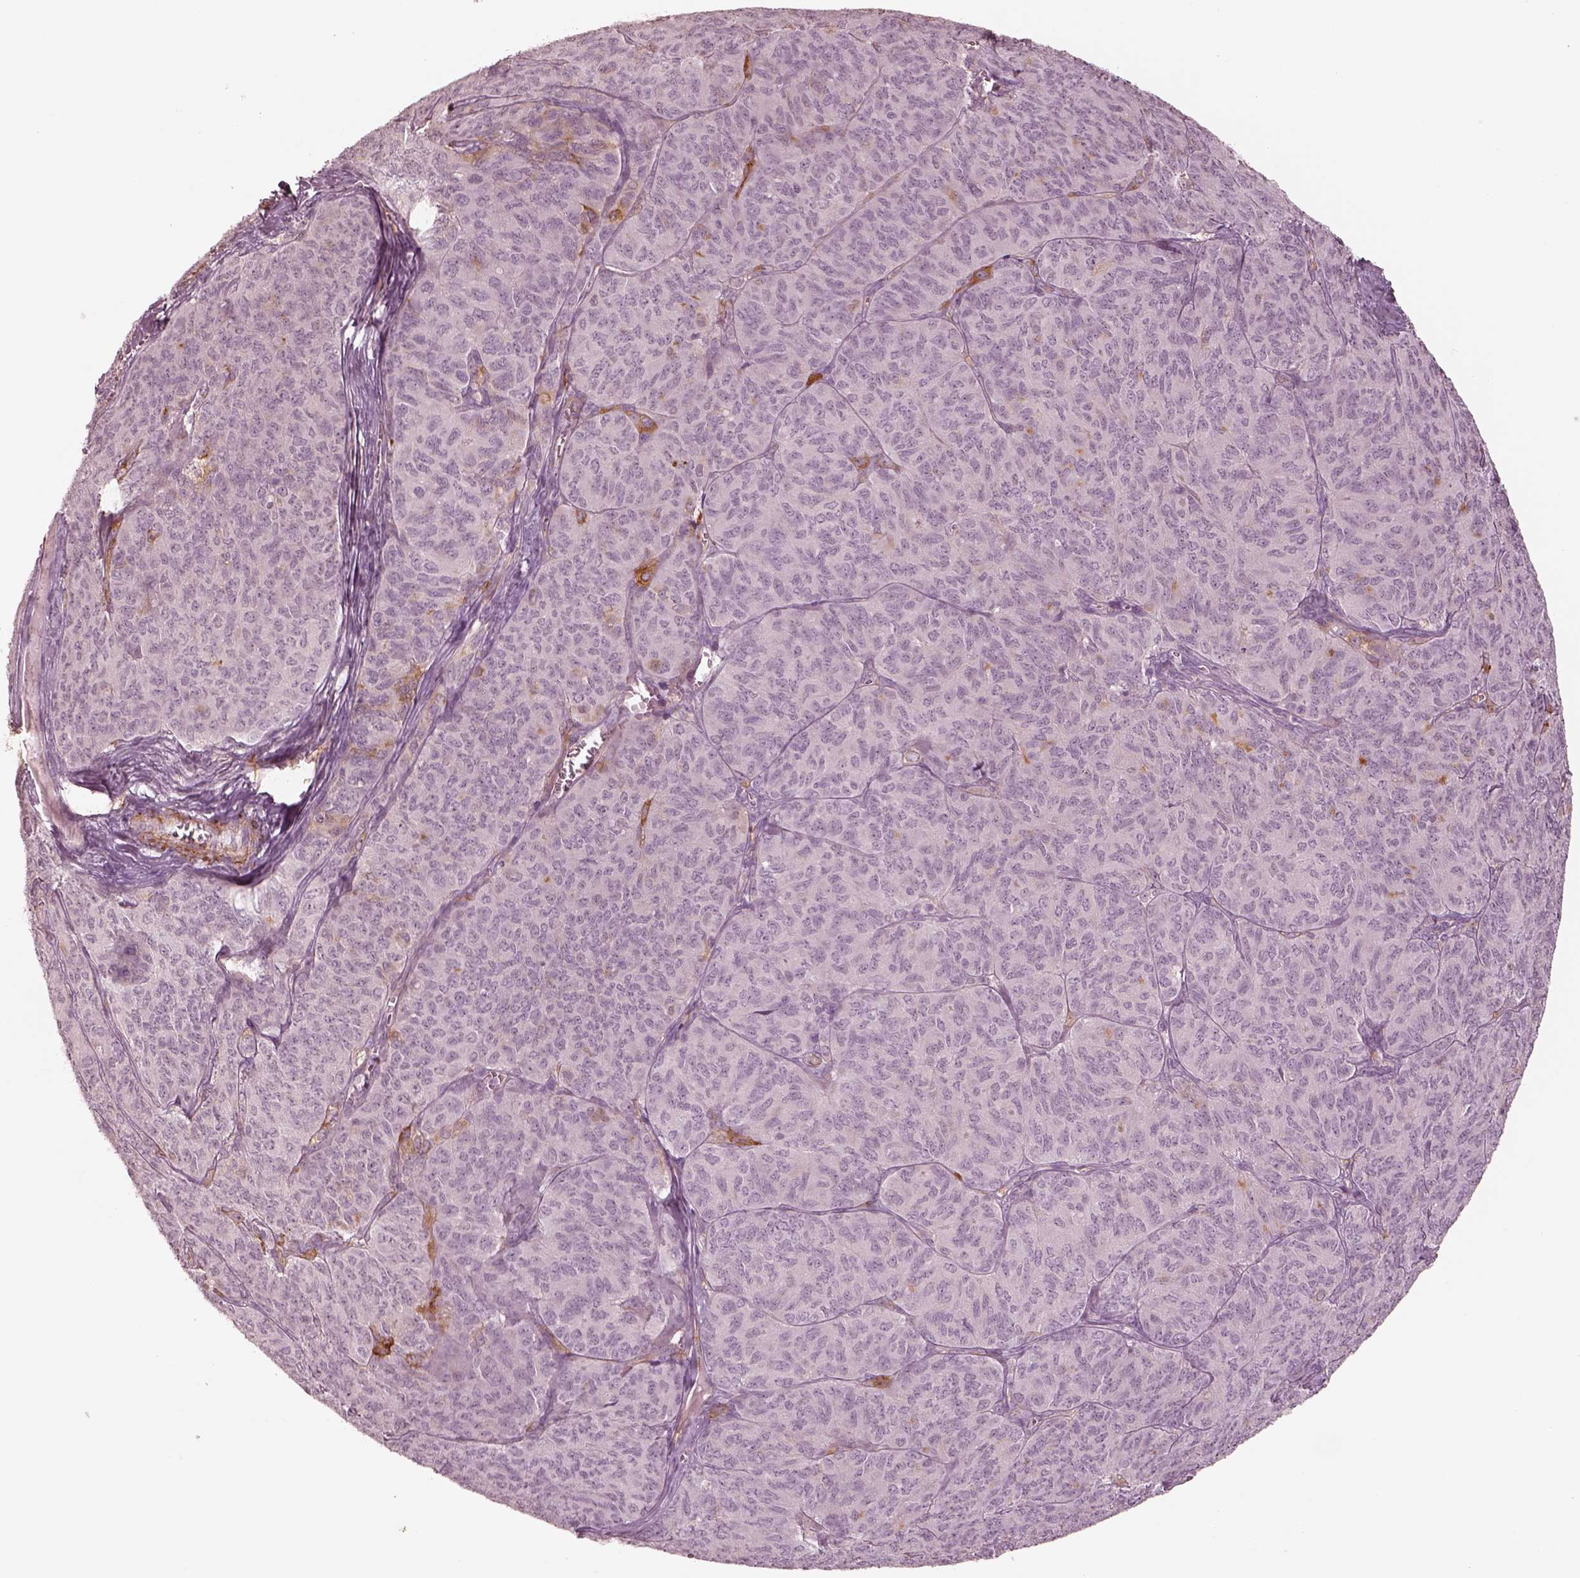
{"staining": {"intensity": "negative", "quantity": "none", "location": "none"}, "tissue": "ovarian cancer", "cell_type": "Tumor cells", "image_type": "cancer", "snomed": [{"axis": "morphology", "description": "Carcinoma, endometroid"}, {"axis": "topography", "description": "Ovary"}], "caption": "Histopathology image shows no protein expression in tumor cells of endometroid carcinoma (ovarian) tissue.", "gene": "DNAAF9", "patient": {"sex": "female", "age": 80}}